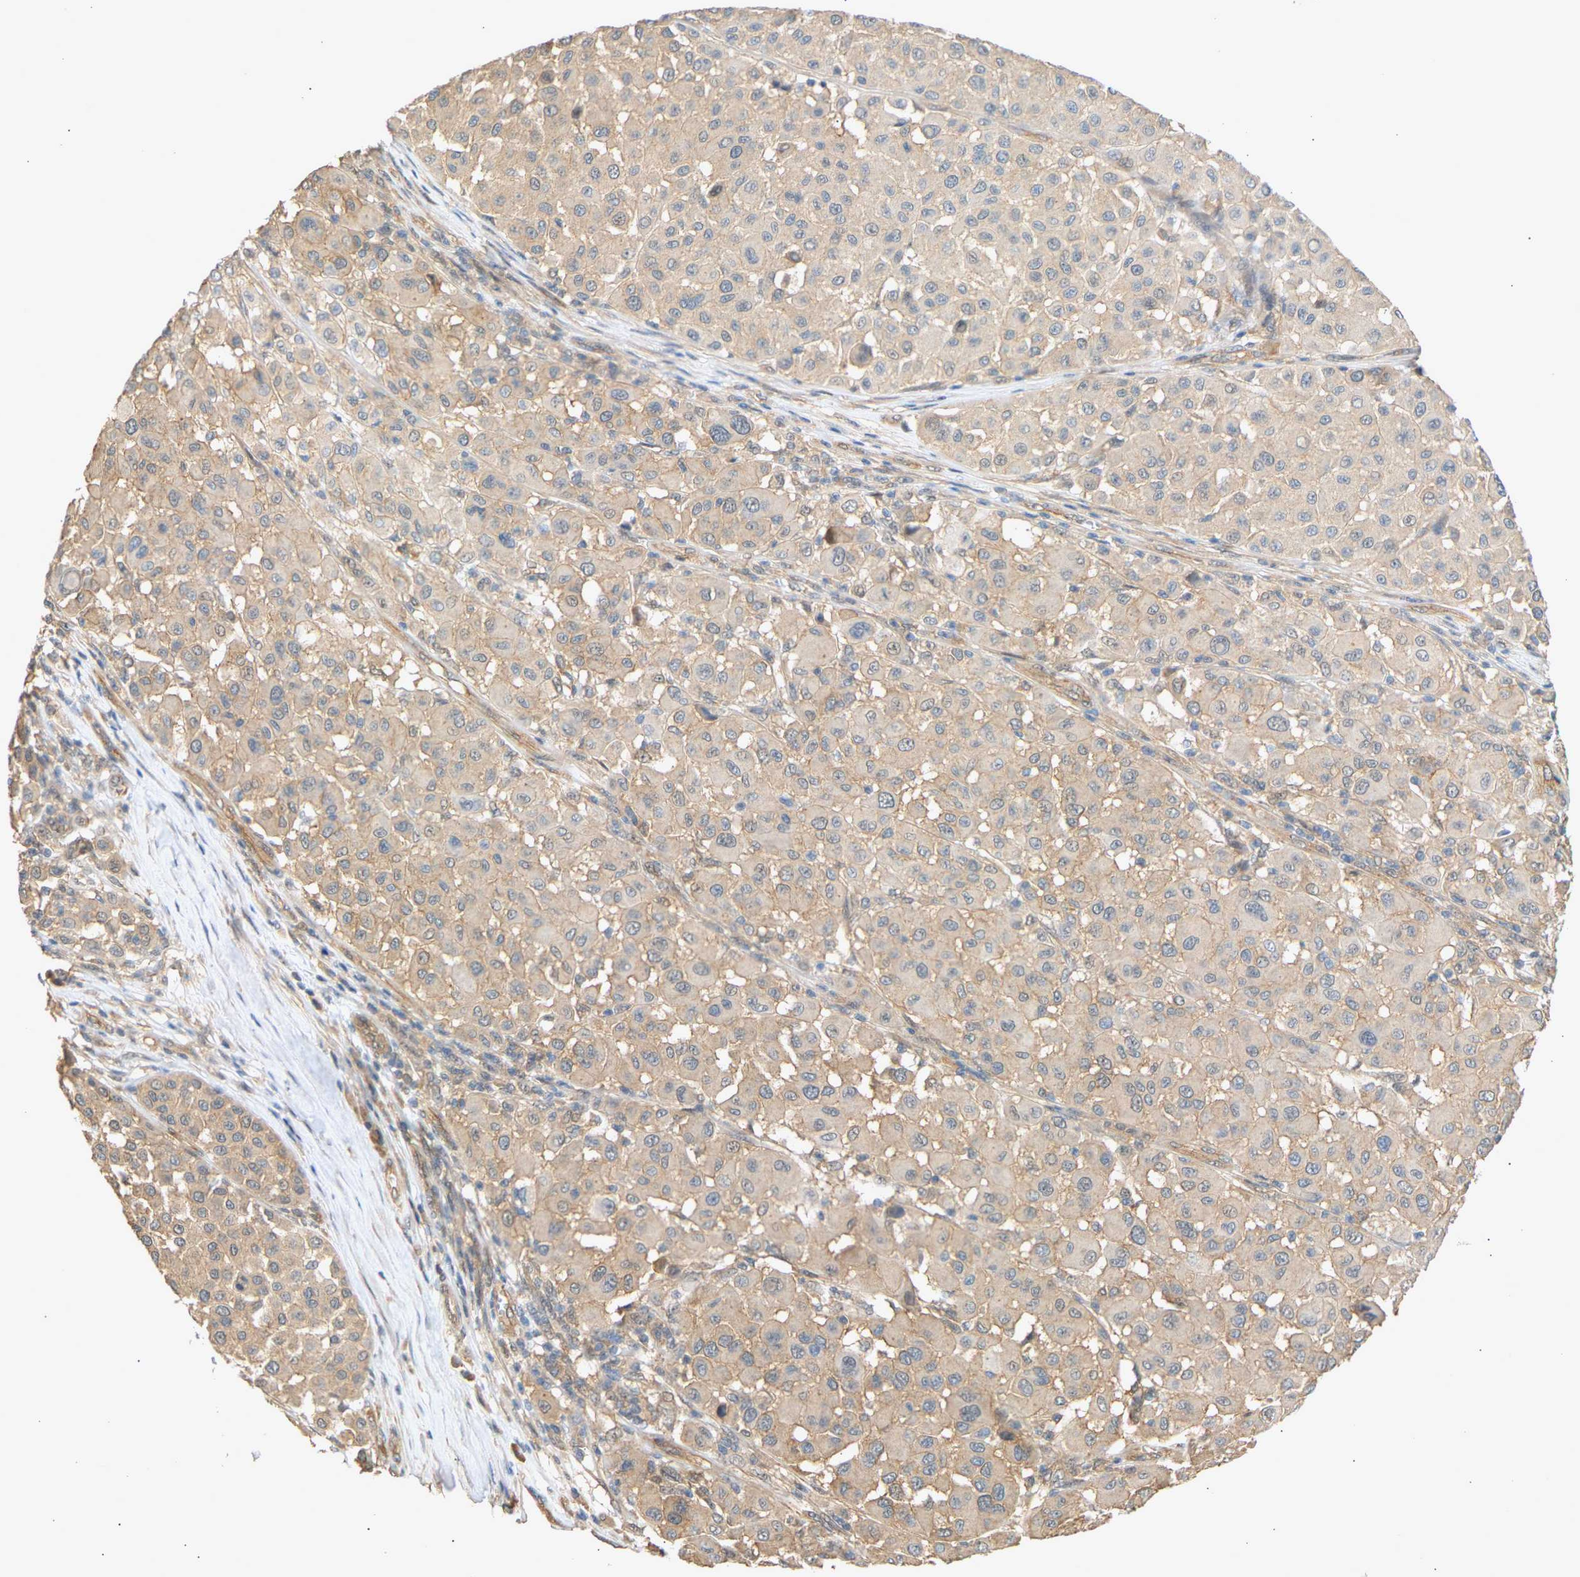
{"staining": {"intensity": "weak", "quantity": "25%-75%", "location": "cytoplasmic/membranous"}, "tissue": "melanoma", "cell_type": "Tumor cells", "image_type": "cancer", "snomed": [{"axis": "morphology", "description": "Malignant melanoma, Metastatic site"}, {"axis": "topography", "description": "Soft tissue"}], "caption": "The immunohistochemical stain labels weak cytoplasmic/membranous positivity in tumor cells of melanoma tissue. (Brightfield microscopy of DAB IHC at high magnification).", "gene": "RGL1", "patient": {"sex": "male", "age": 41}}